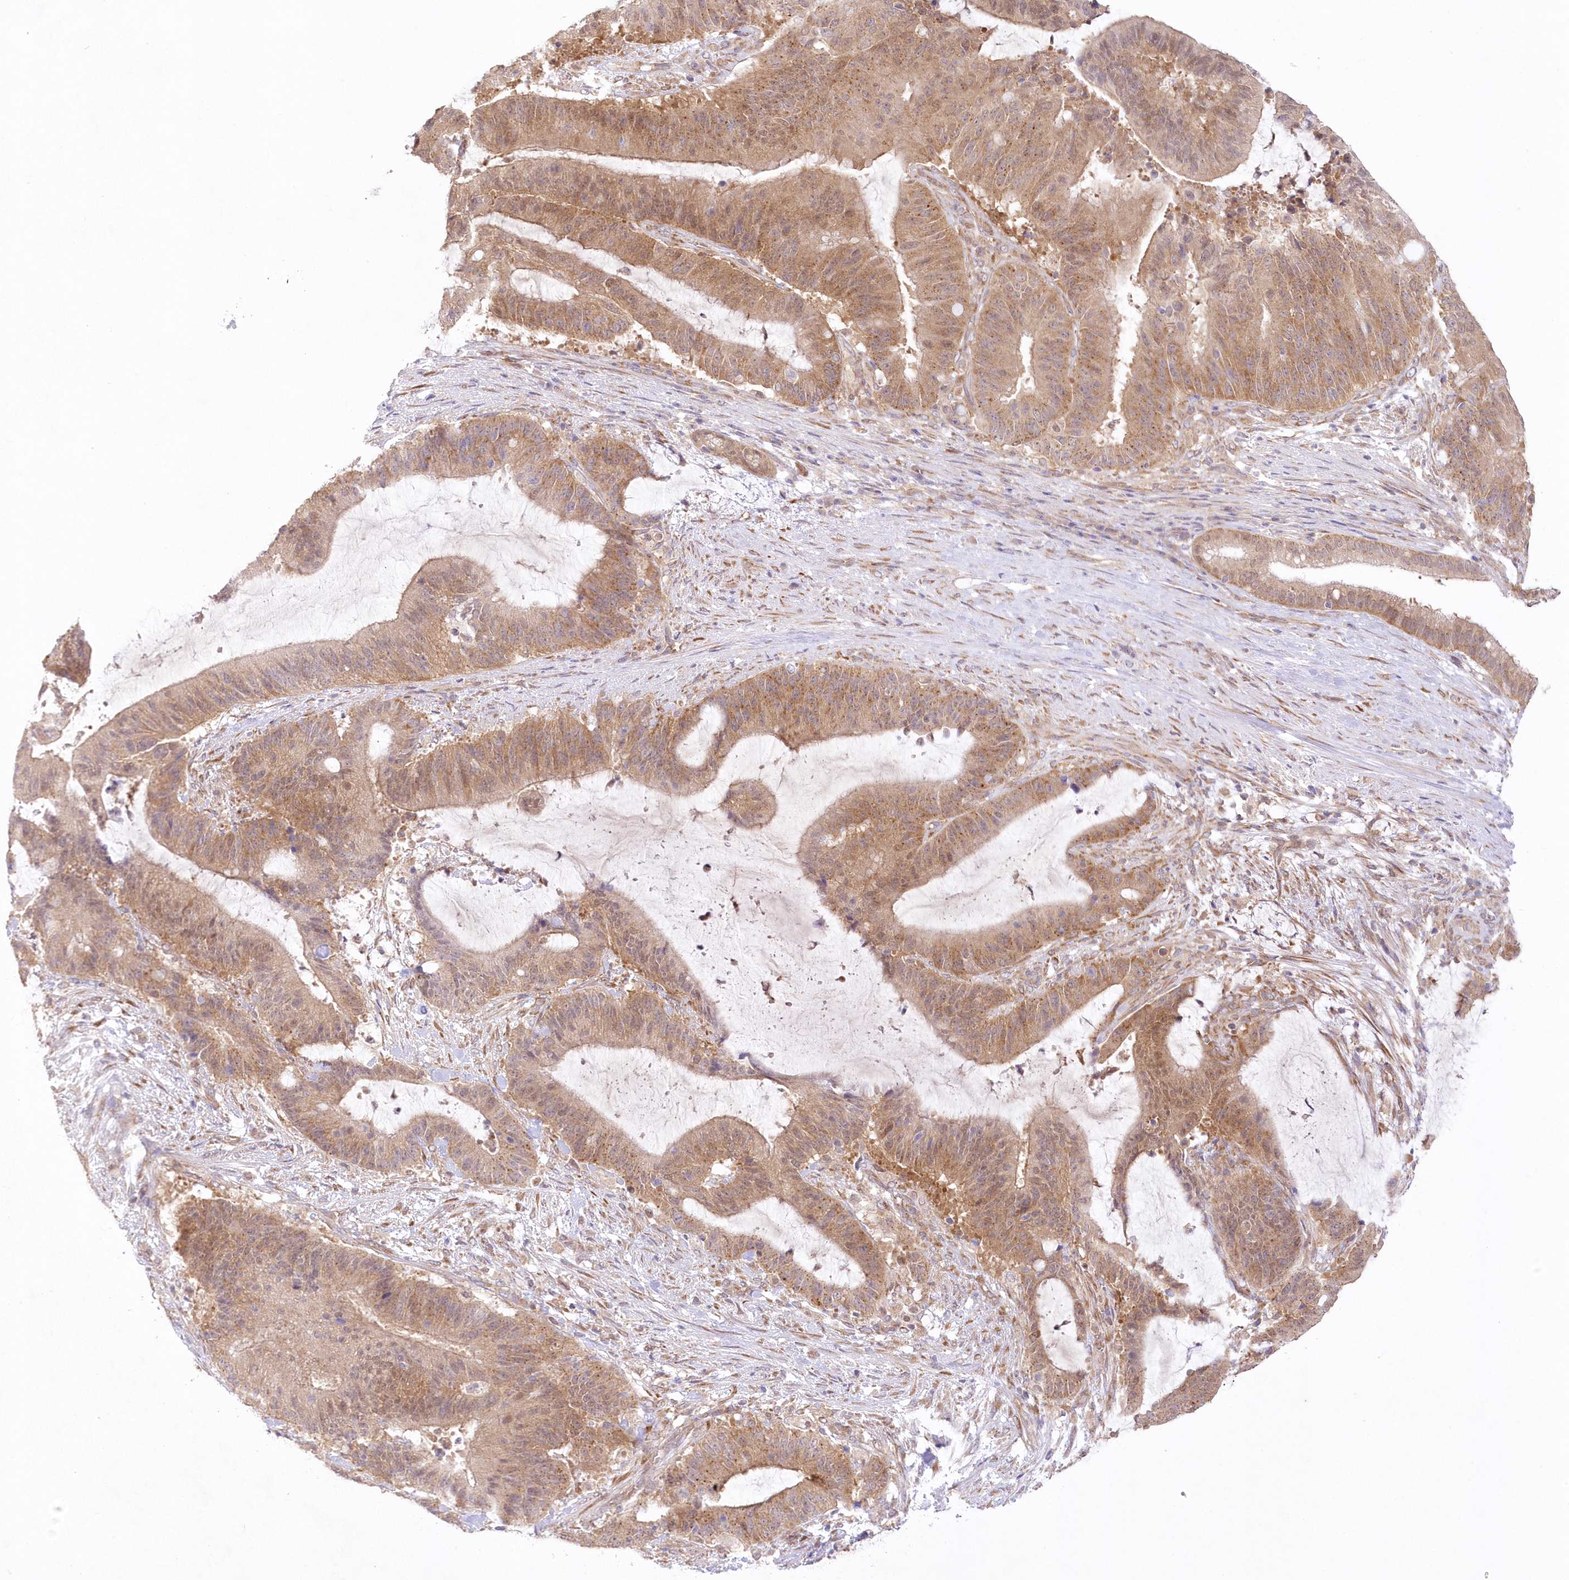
{"staining": {"intensity": "moderate", "quantity": ">75%", "location": "cytoplasmic/membranous"}, "tissue": "liver cancer", "cell_type": "Tumor cells", "image_type": "cancer", "snomed": [{"axis": "morphology", "description": "Normal tissue, NOS"}, {"axis": "morphology", "description": "Cholangiocarcinoma"}, {"axis": "topography", "description": "Liver"}, {"axis": "topography", "description": "Peripheral nerve tissue"}], "caption": "Immunohistochemistry (IHC) (DAB) staining of liver cancer (cholangiocarcinoma) shows moderate cytoplasmic/membranous protein expression in approximately >75% of tumor cells.", "gene": "RNPEP", "patient": {"sex": "female", "age": 73}}